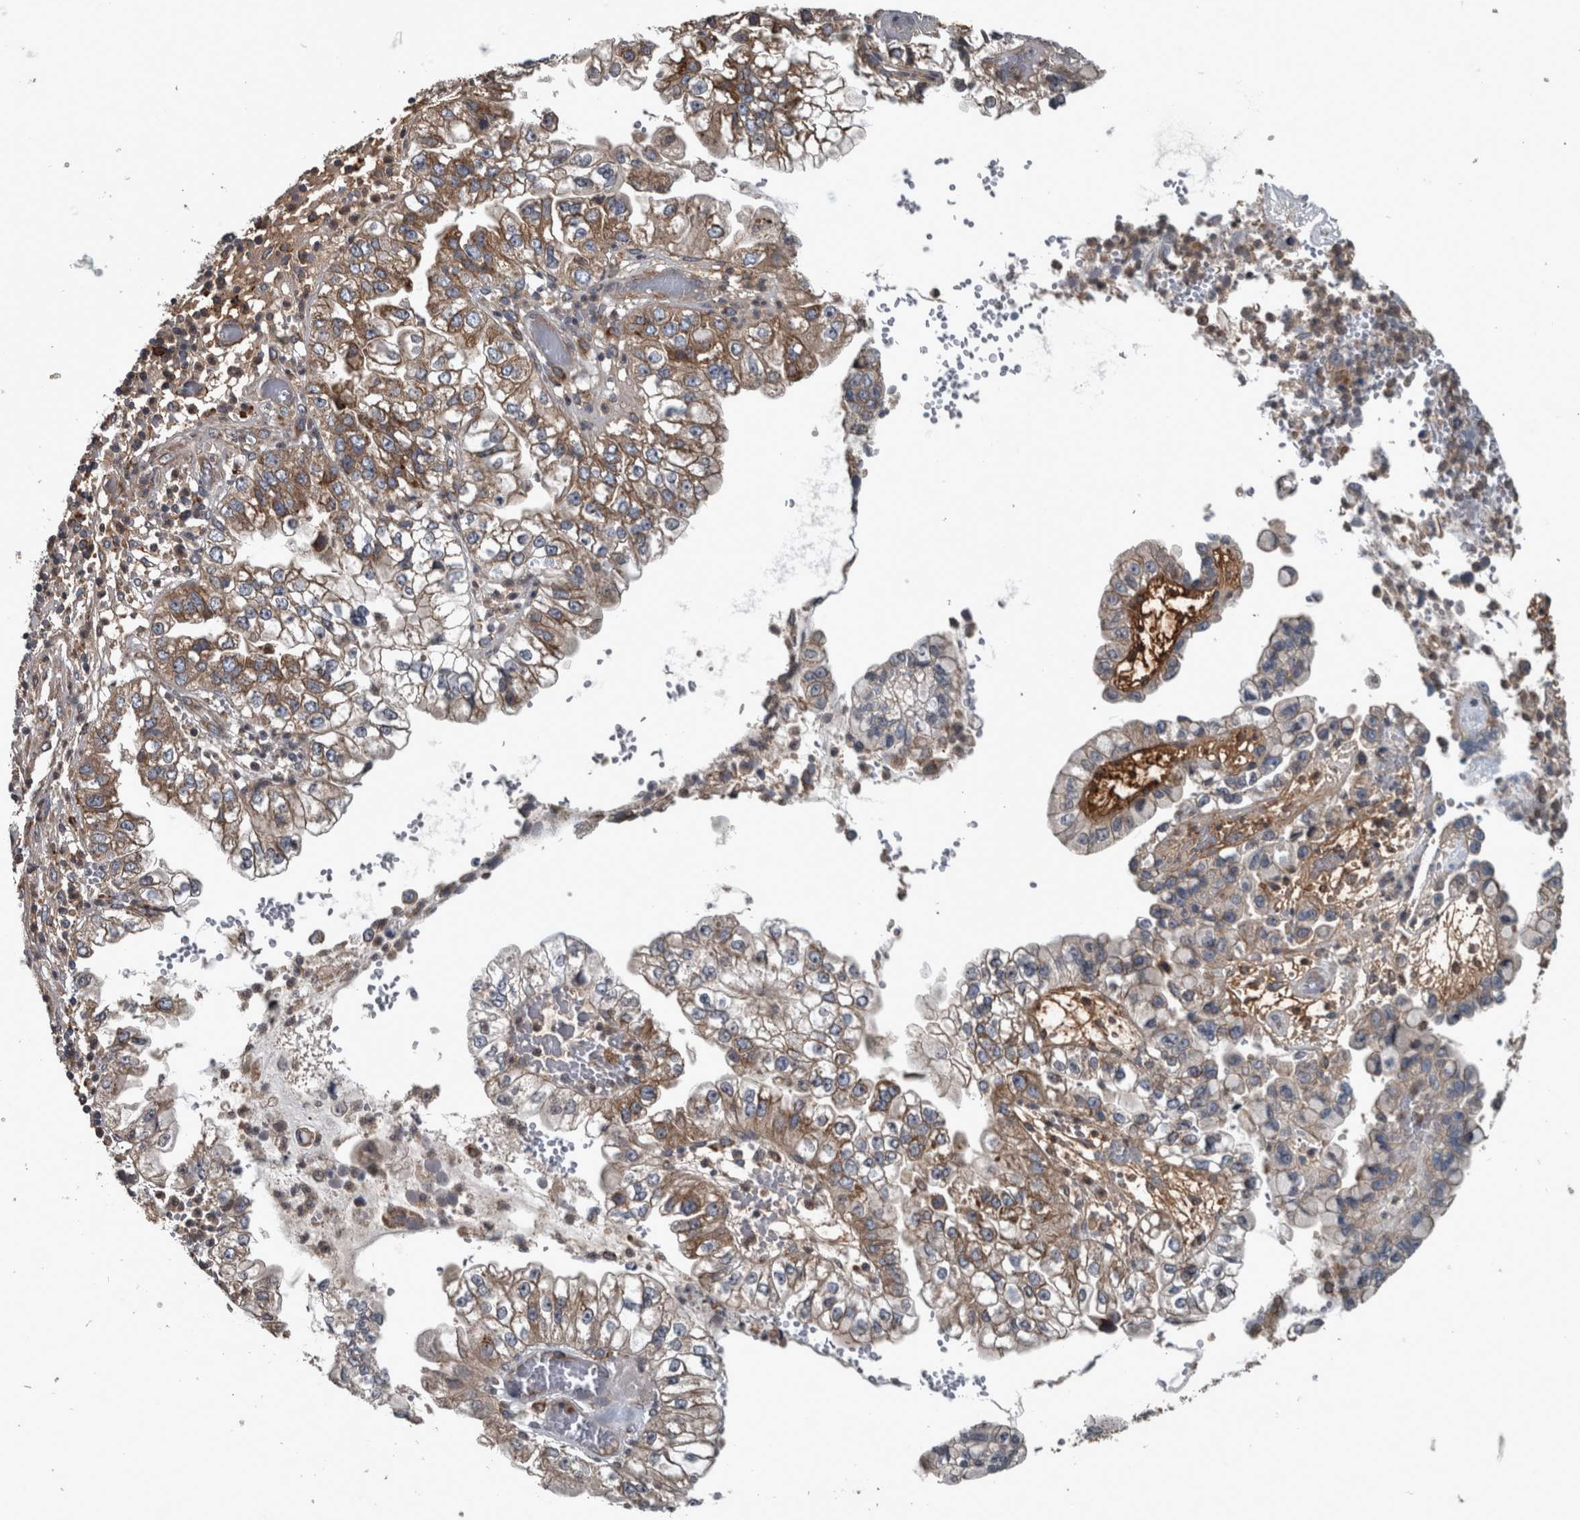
{"staining": {"intensity": "moderate", "quantity": "25%-75%", "location": "cytoplasmic/membranous"}, "tissue": "liver cancer", "cell_type": "Tumor cells", "image_type": "cancer", "snomed": [{"axis": "morphology", "description": "Cholangiocarcinoma"}, {"axis": "topography", "description": "Liver"}], "caption": "Protein expression analysis of liver cancer shows moderate cytoplasmic/membranous positivity in about 25%-75% of tumor cells. The protein is stained brown, and the nuclei are stained in blue (DAB IHC with brightfield microscopy, high magnification).", "gene": "EXOC8", "patient": {"sex": "female", "age": 79}}